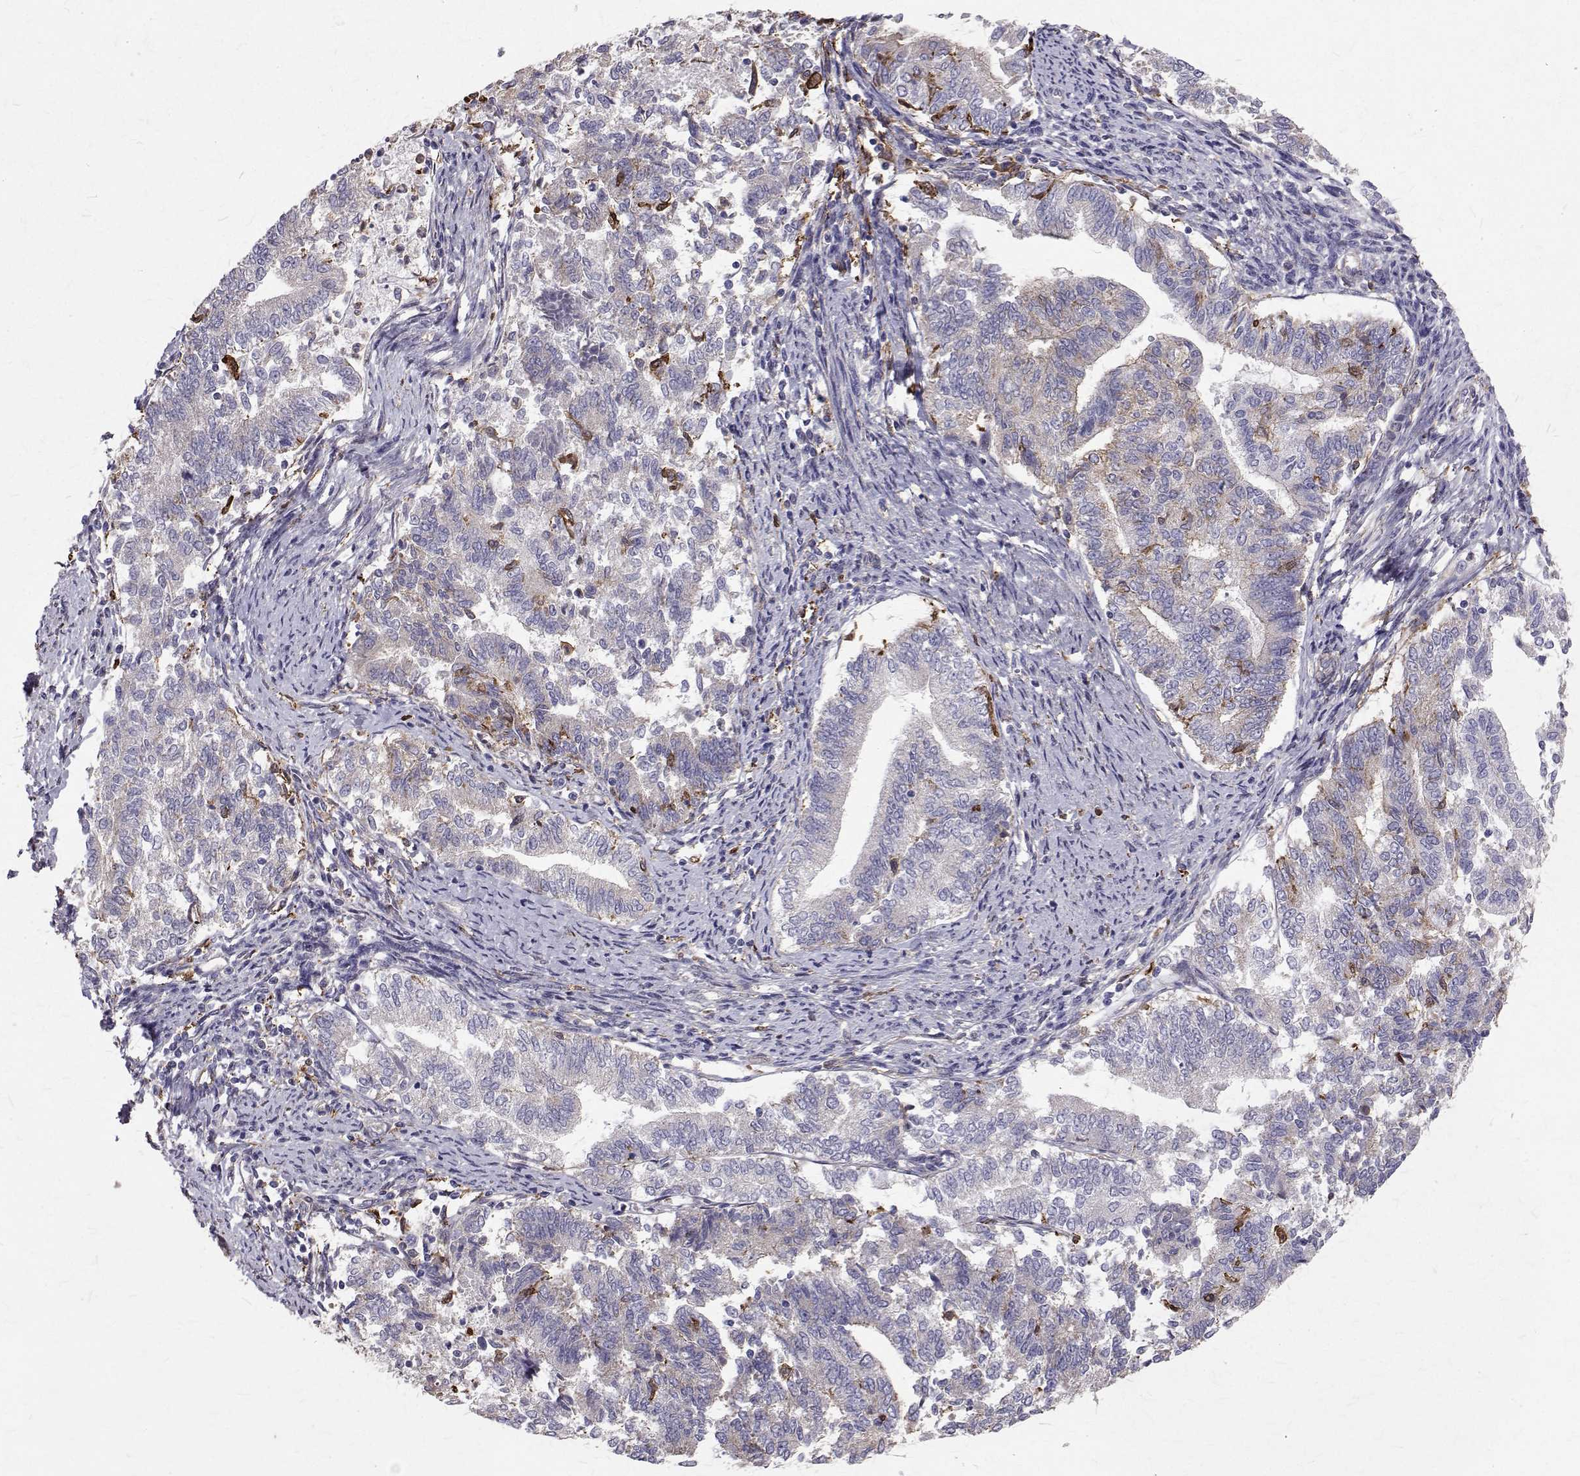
{"staining": {"intensity": "negative", "quantity": "none", "location": "none"}, "tissue": "endometrial cancer", "cell_type": "Tumor cells", "image_type": "cancer", "snomed": [{"axis": "morphology", "description": "Adenocarcinoma, NOS"}, {"axis": "topography", "description": "Endometrium"}], "caption": "Tumor cells show no significant positivity in endometrial cancer (adenocarcinoma).", "gene": "CCDC89", "patient": {"sex": "female", "age": 65}}